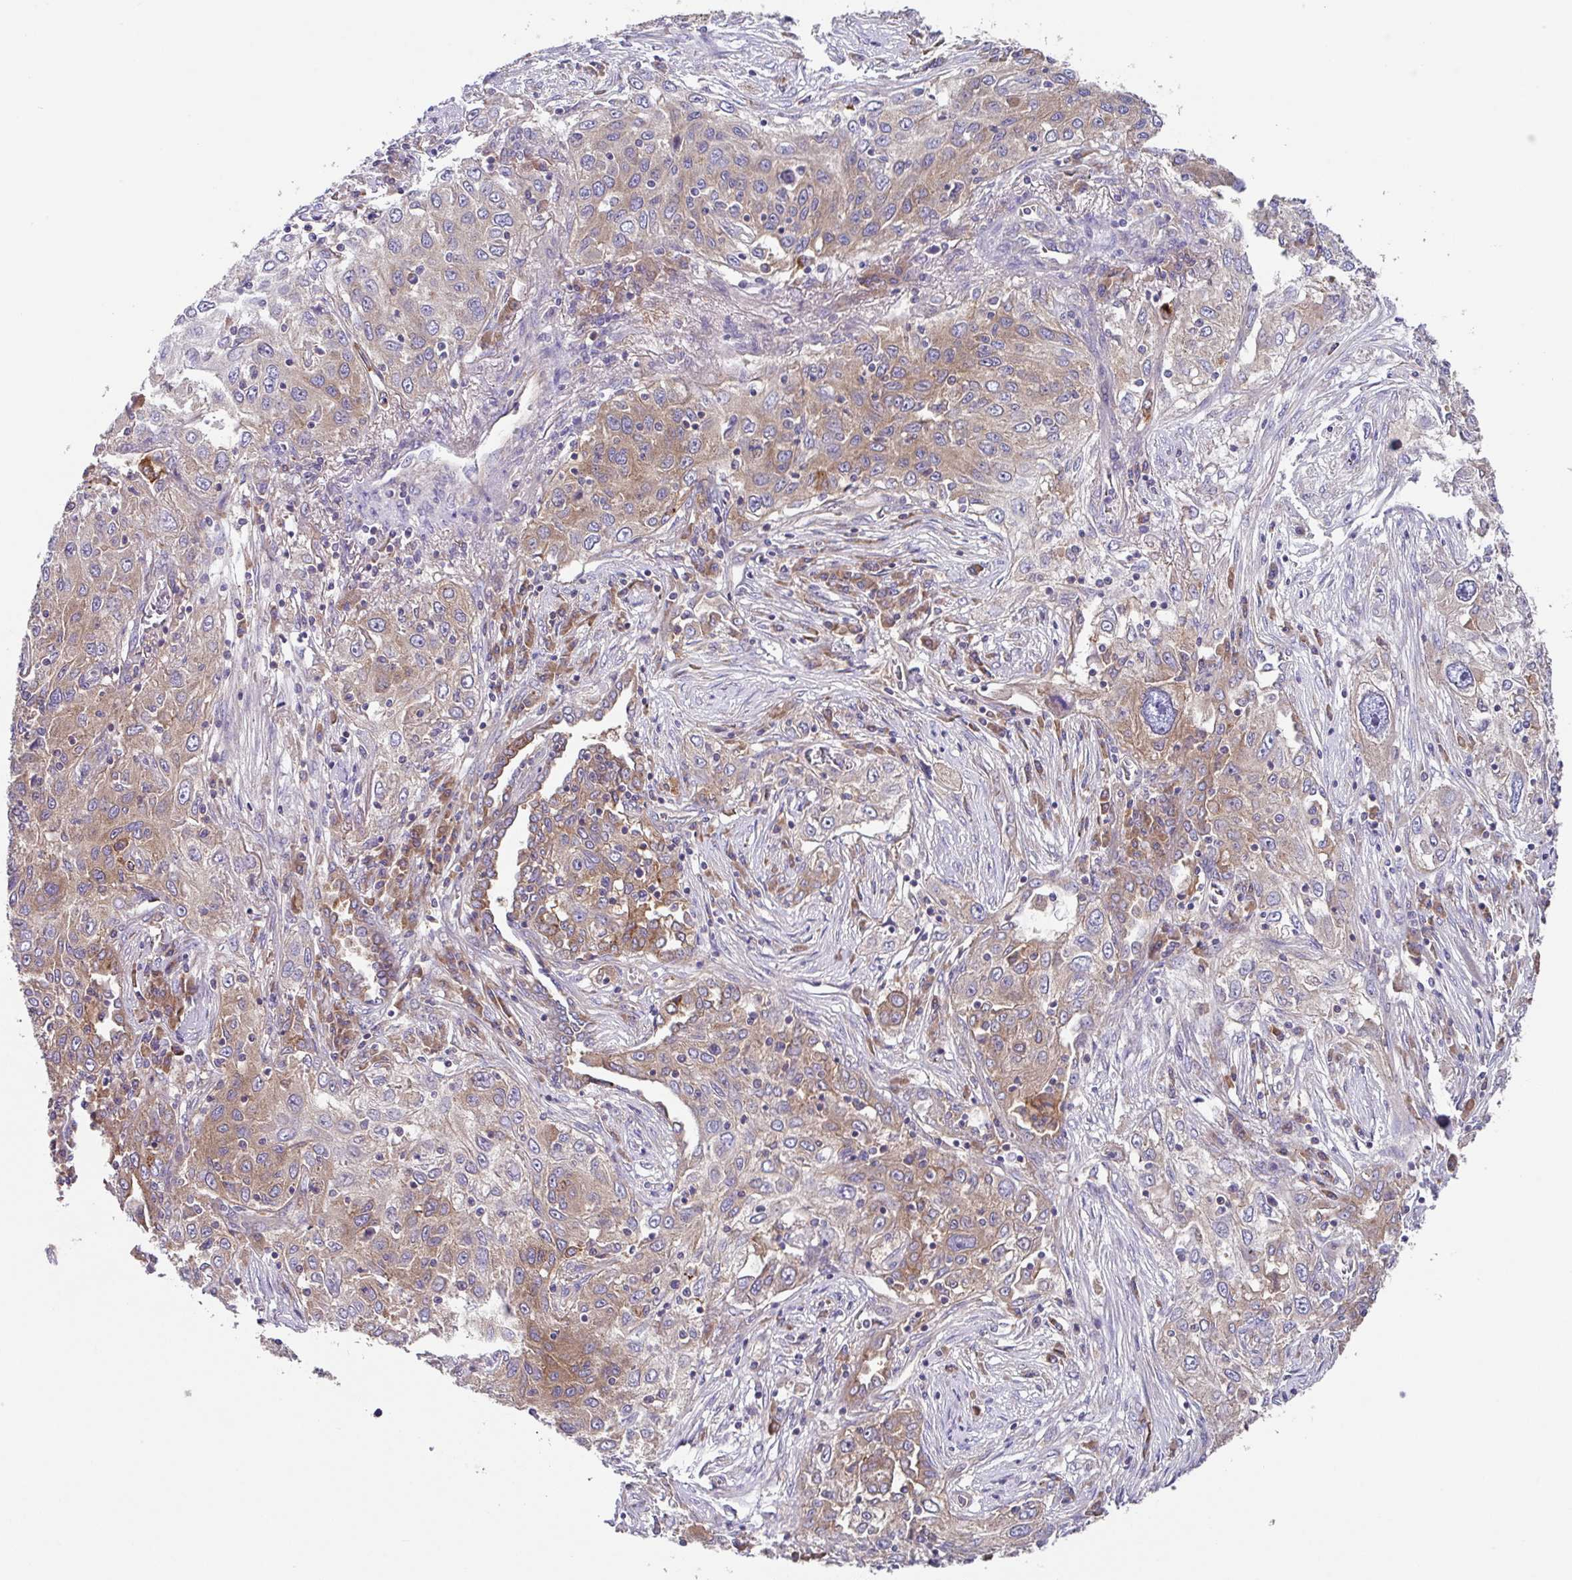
{"staining": {"intensity": "weak", "quantity": "25%-75%", "location": "cytoplasmic/membranous"}, "tissue": "lung cancer", "cell_type": "Tumor cells", "image_type": "cancer", "snomed": [{"axis": "morphology", "description": "Squamous cell carcinoma, NOS"}, {"axis": "topography", "description": "Lung"}], "caption": "This histopathology image demonstrates immunohistochemistry (IHC) staining of human lung cancer, with low weak cytoplasmic/membranous positivity in approximately 25%-75% of tumor cells.", "gene": "EIF4B", "patient": {"sex": "female", "age": 69}}